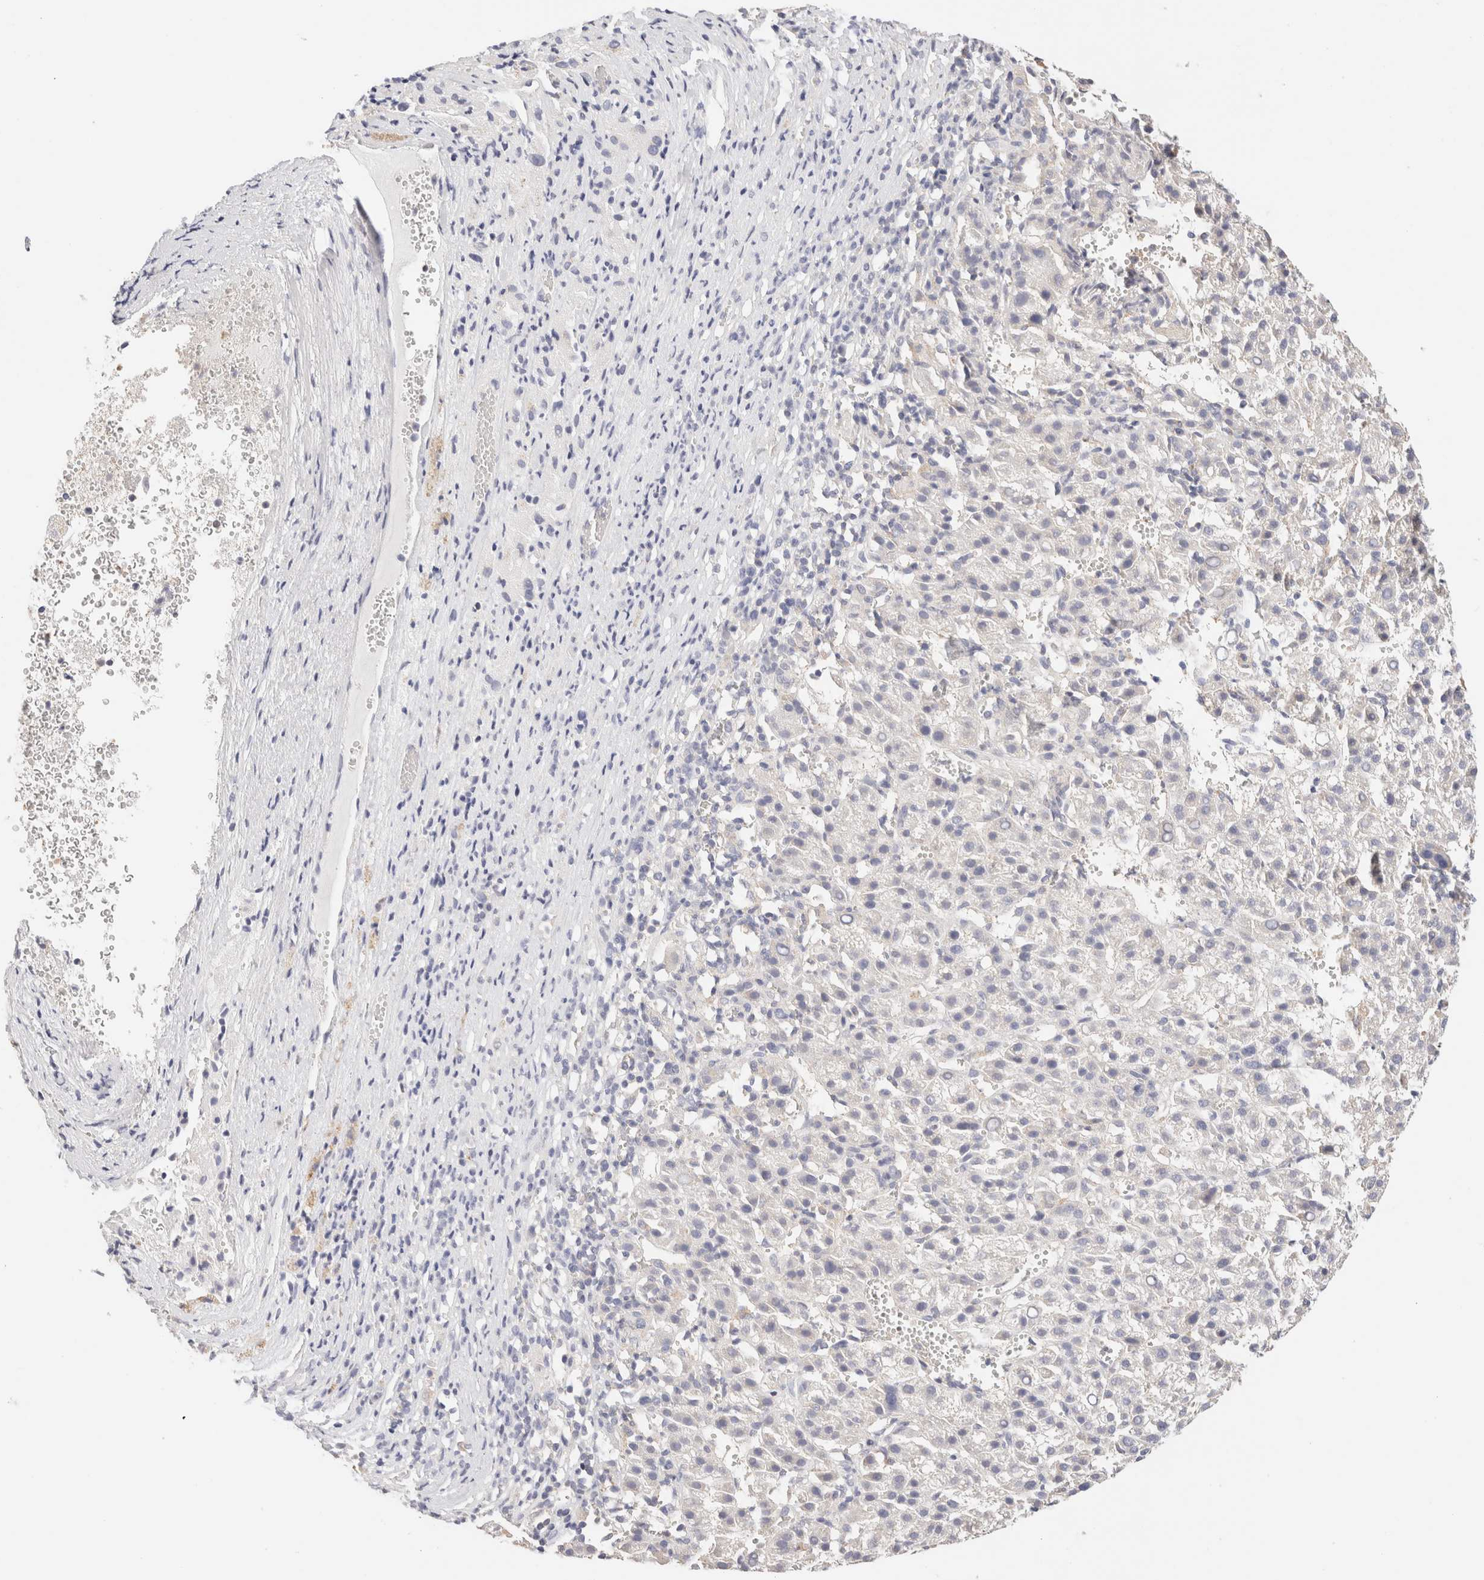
{"staining": {"intensity": "negative", "quantity": "none", "location": "none"}, "tissue": "liver cancer", "cell_type": "Tumor cells", "image_type": "cancer", "snomed": [{"axis": "morphology", "description": "Carcinoma, Hepatocellular, NOS"}, {"axis": "topography", "description": "Liver"}], "caption": "Tumor cells show no significant positivity in liver hepatocellular carcinoma. Brightfield microscopy of immunohistochemistry (IHC) stained with DAB (brown) and hematoxylin (blue), captured at high magnification.", "gene": "SCGB2A2", "patient": {"sex": "female", "age": 58}}